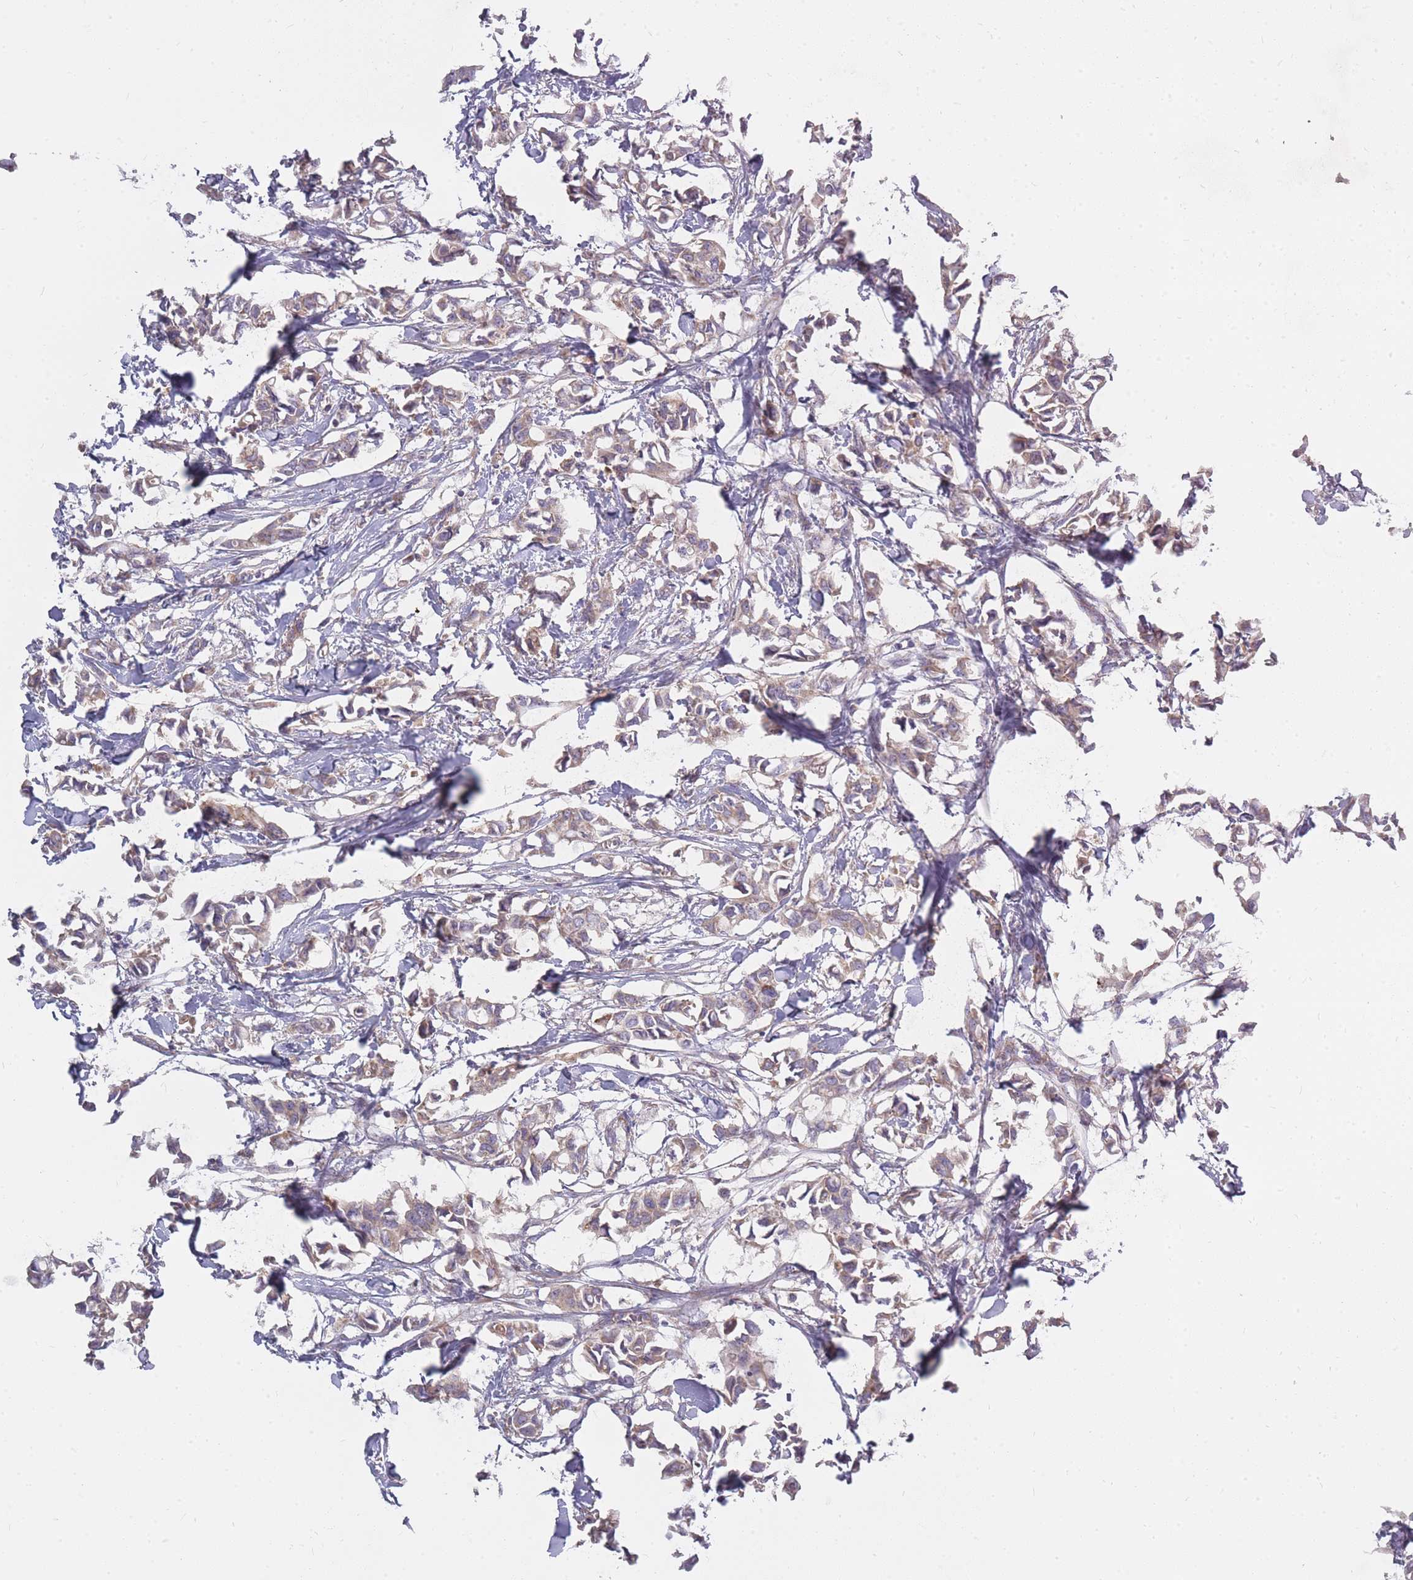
{"staining": {"intensity": "weak", "quantity": "<25%", "location": "cytoplasmic/membranous"}, "tissue": "breast cancer", "cell_type": "Tumor cells", "image_type": "cancer", "snomed": [{"axis": "morphology", "description": "Duct carcinoma"}, {"axis": "topography", "description": "Breast"}], "caption": "Immunohistochemical staining of human infiltrating ductal carcinoma (breast) exhibits no significant staining in tumor cells.", "gene": "ALKBH4", "patient": {"sex": "female", "age": 41}}